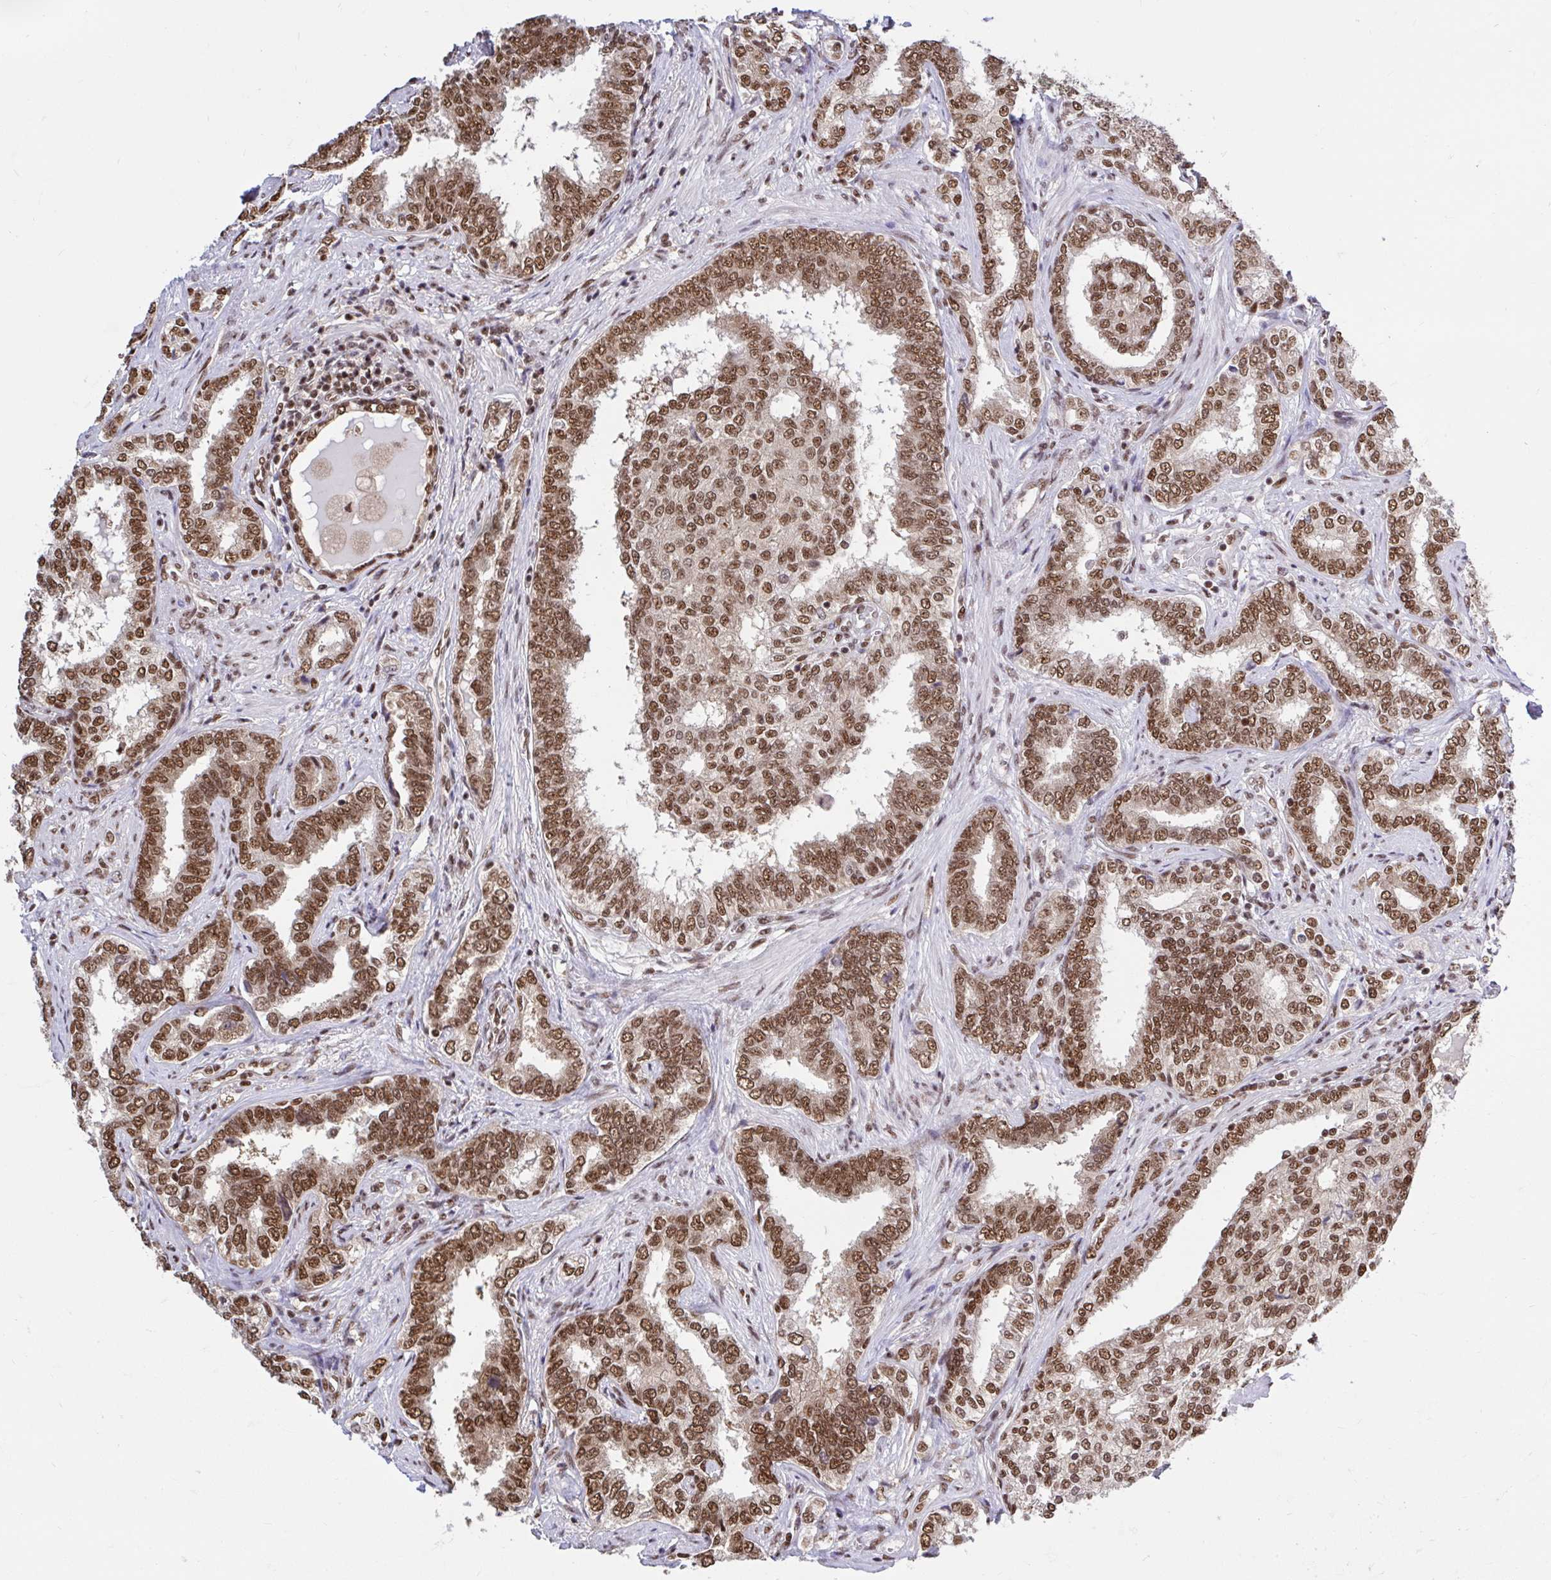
{"staining": {"intensity": "moderate", "quantity": ">75%", "location": "nuclear"}, "tissue": "prostate cancer", "cell_type": "Tumor cells", "image_type": "cancer", "snomed": [{"axis": "morphology", "description": "Adenocarcinoma, High grade"}, {"axis": "topography", "description": "Prostate"}], "caption": "A brown stain shows moderate nuclear staining of a protein in human high-grade adenocarcinoma (prostate) tumor cells.", "gene": "ABCA9", "patient": {"sex": "male", "age": 72}}